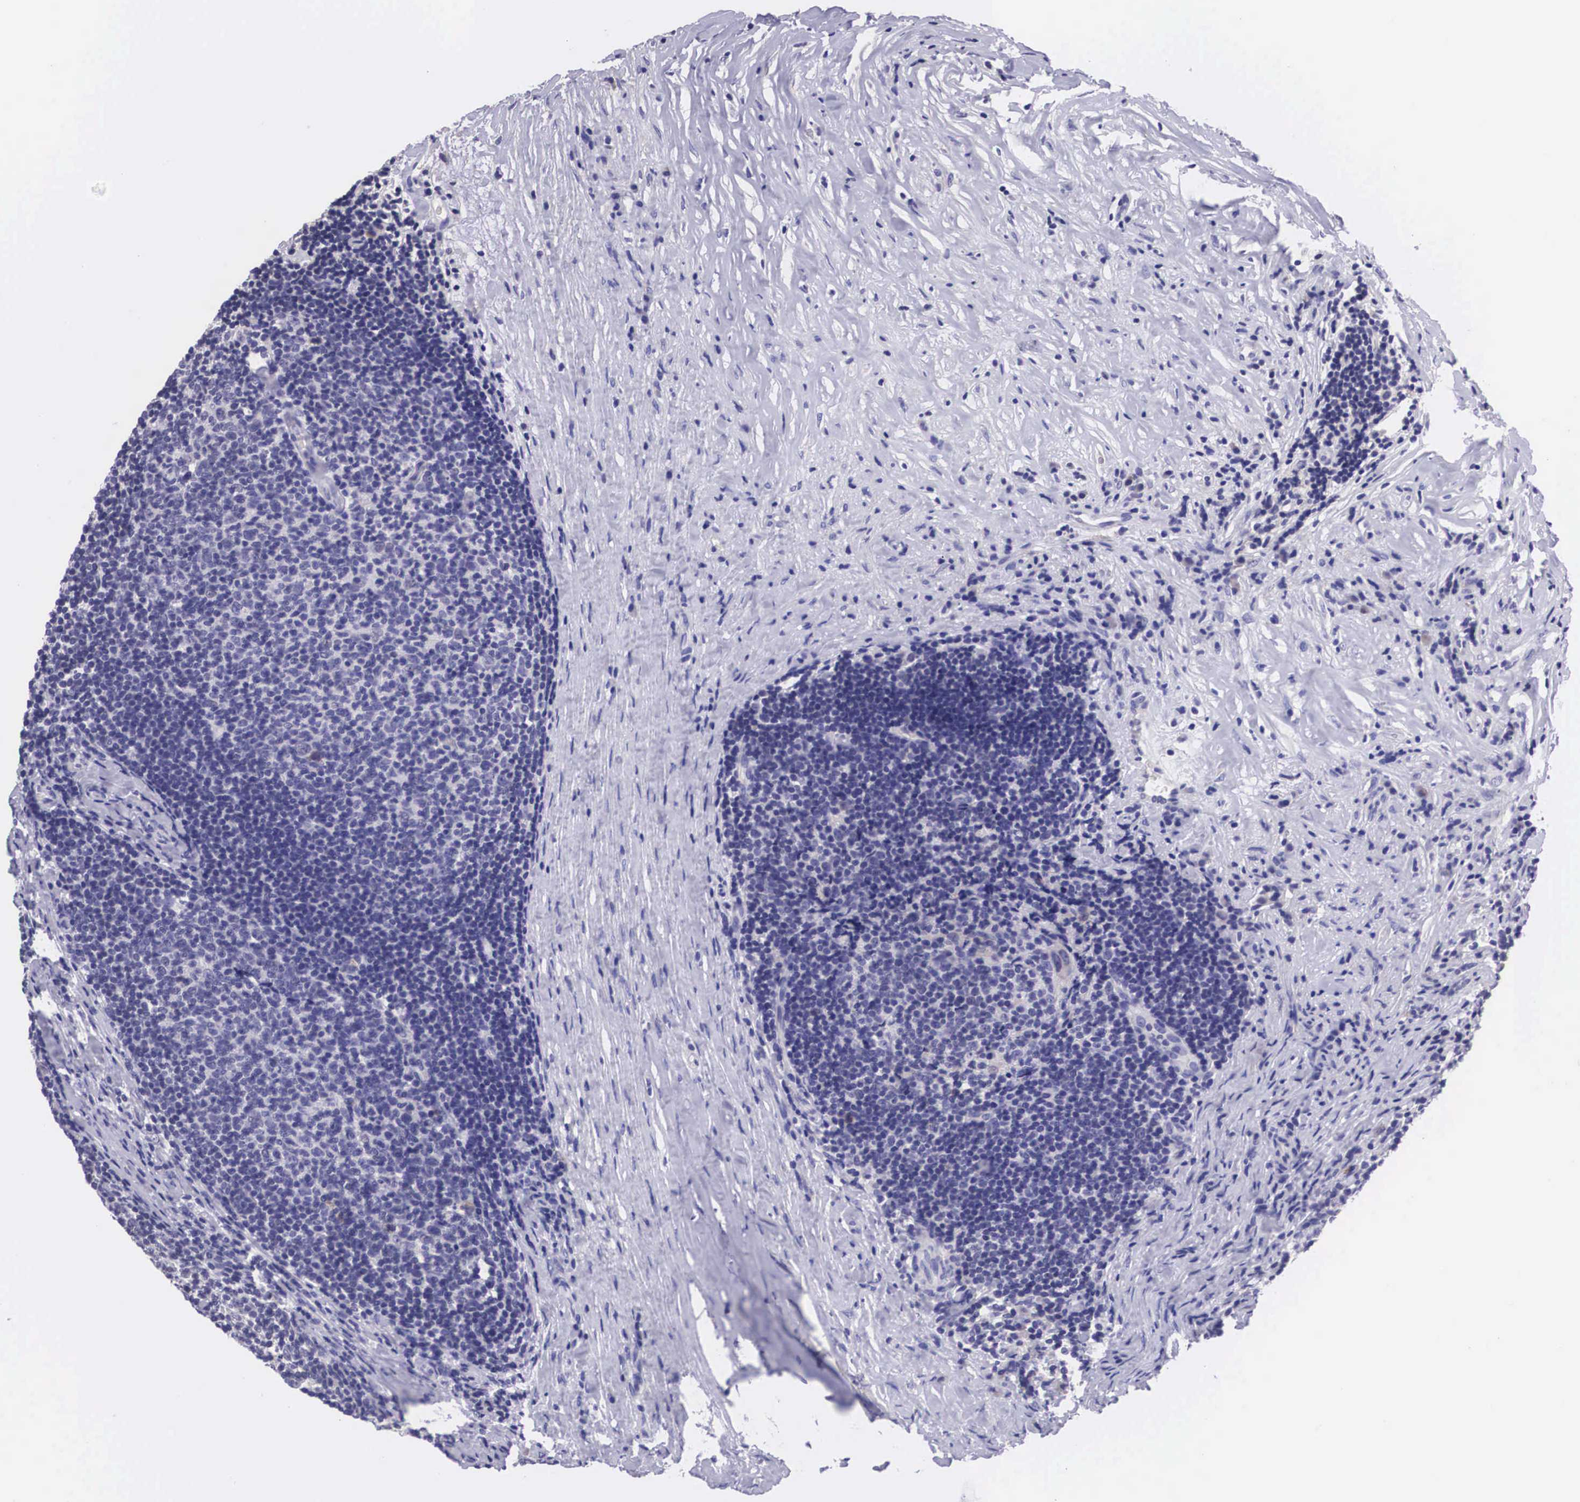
{"staining": {"intensity": "negative", "quantity": "none", "location": "none"}, "tissue": "lymphoma", "cell_type": "Tumor cells", "image_type": "cancer", "snomed": [{"axis": "morphology", "description": "Malignant lymphoma, non-Hodgkin's type, Low grade"}, {"axis": "topography", "description": "Lymph node"}], "caption": "This is a micrograph of IHC staining of malignant lymphoma, non-Hodgkin's type (low-grade), which shows no staining in tumor cells. (DAB IHC visualized using brightfield microscopy, high magnification).", "gene": "ARG2", "patient": {"sex": "male", "age": 74}}